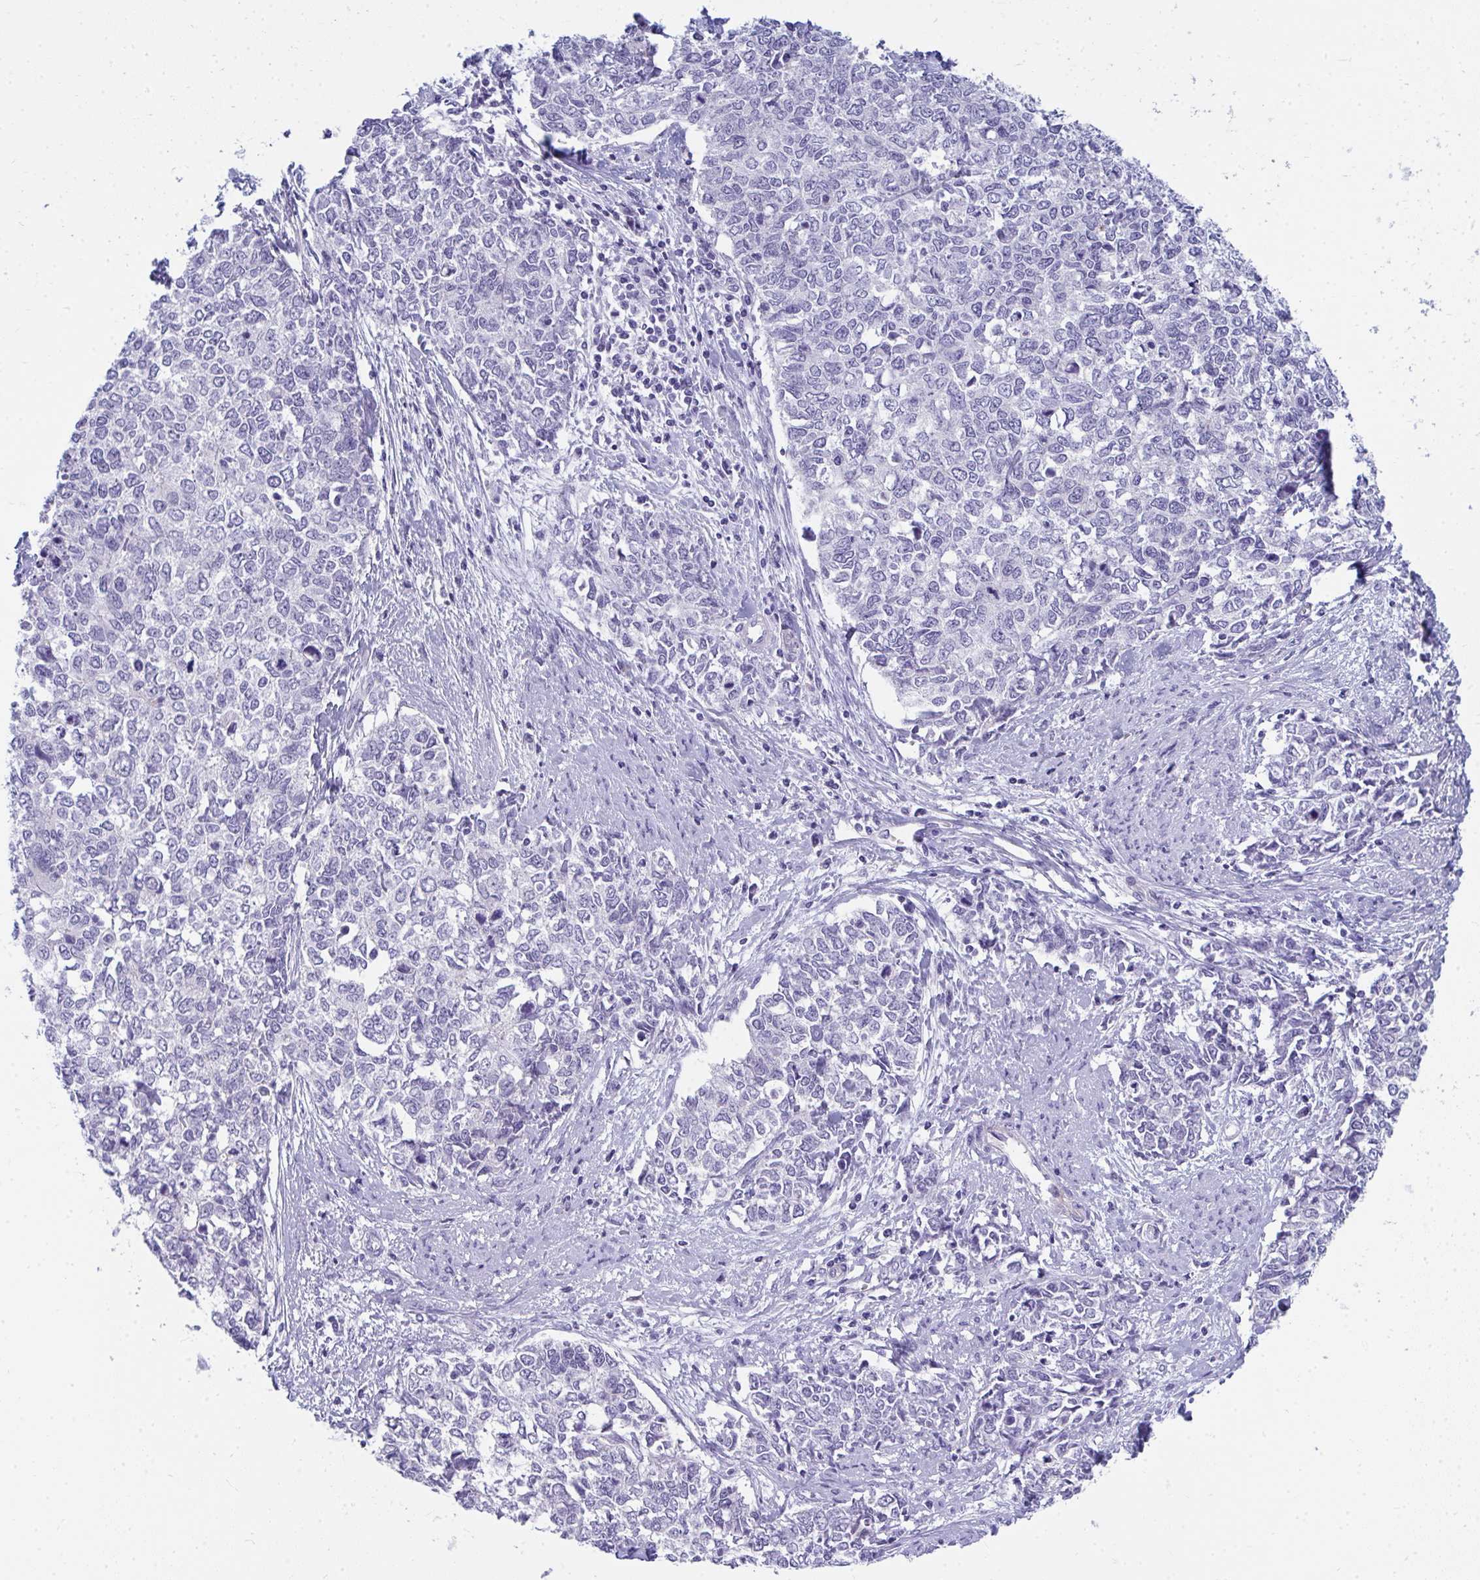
{"staining": {"intensity": "negative", "quantity": "none", "location": "none"}, "tissue": "cervical cancer", "cell_type": "Tumor cells", "image_type": "cancer", "snomed": [{"axis": "morphology", "description": "Adenocarcinoma, NOS"}, {"axis": "topography", "description": "Cervix"}], "caption": "Cervical adenocarcinoma stained for a protein using immunohistochemistry exhibits no staining tumor cells.", "gene": "TSBP1", "patient": {"sex": "female", "age": 63}}